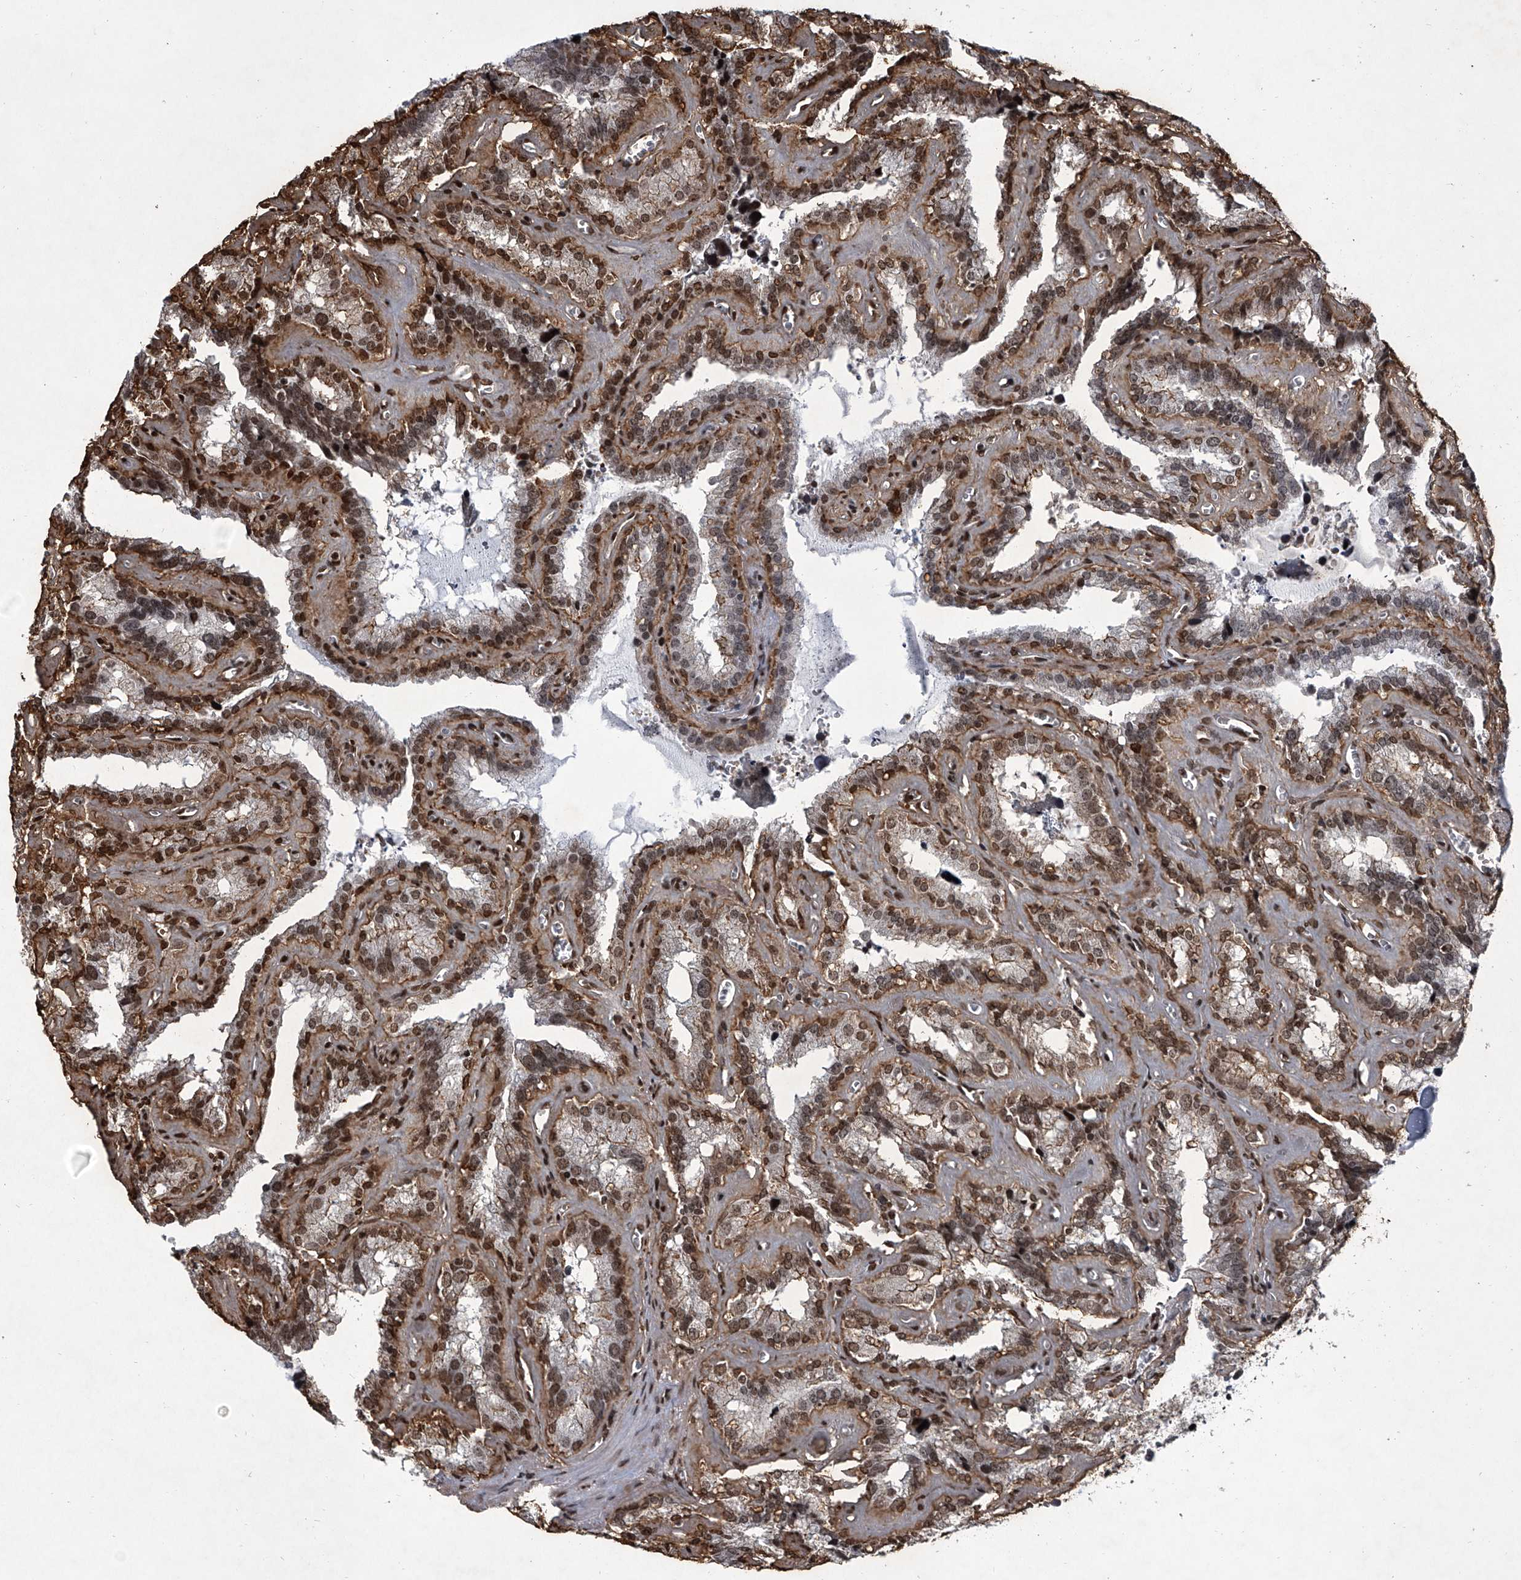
{"staining": {"intensity": "moderate", "quantity": ">75%", "location": "nuclear"}, "tissue": "seminal vesicle", "cell_type": "Glandular cells", "image_type": "normal", "snomed": [{"axis": "morphology", "description": "Normal tissue, NOS"}, {"axis": "topography", "description": "Prostate"}, {"axis": "topography", "description": "Seminal veicle"}], "caption": "Seminal vesicle stained for a protein shows moderate nuclear positivity in glandular cells. (IHC, brightfield microscopy, high magnification).", "gene": "MLLT1", "patient": {"sex": "male", "age": 59}}